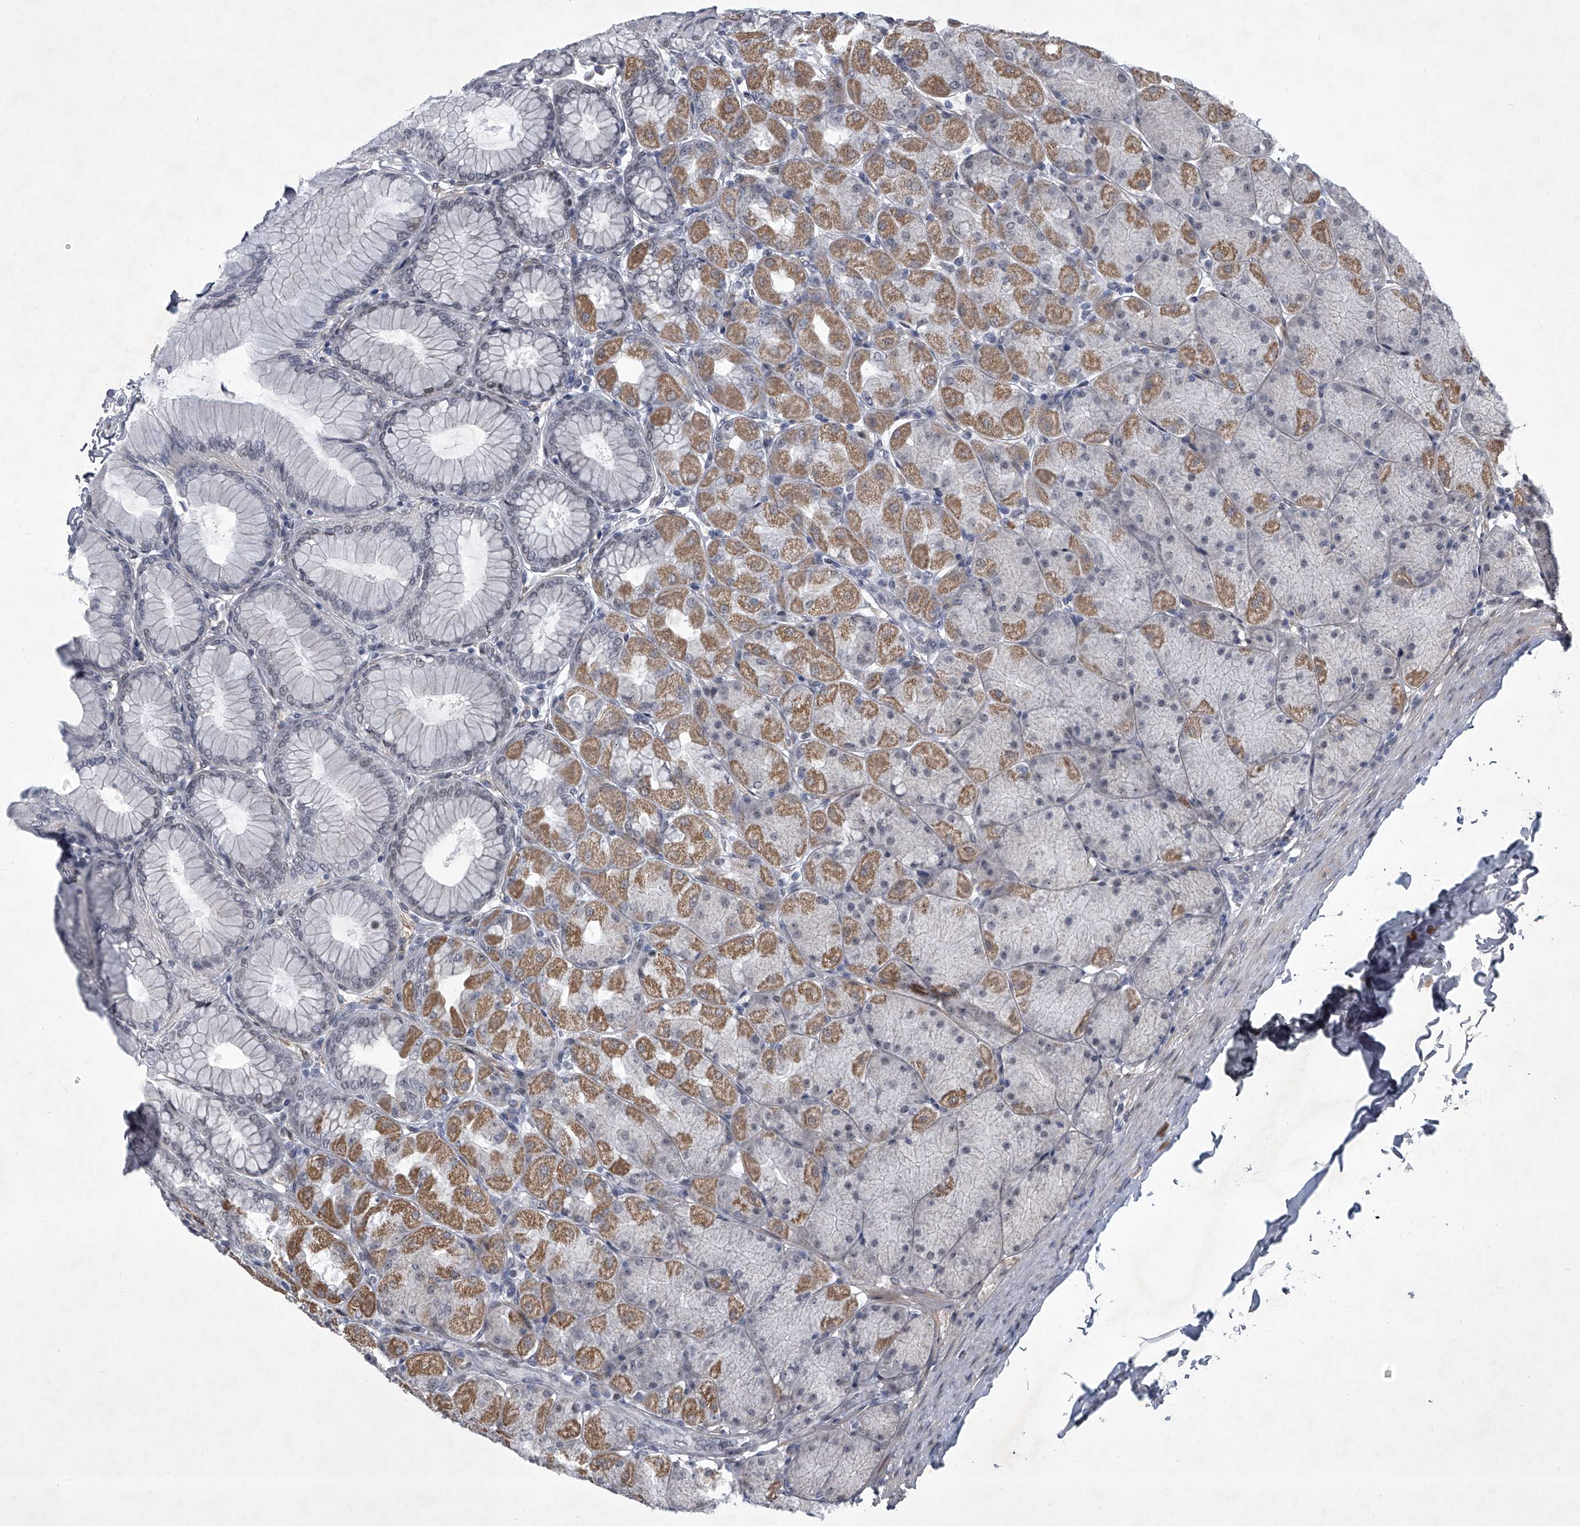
{"staining": {"intensity": "moderate", "quantity": "25%-75%", "location": "cytoplasmic/membranous"}, "tissue": "stomach", "cell_type": "Glandular cells", "image_type": "normal", "snomed": [{"axis": "morphology", "description": "Normal tissue, NOS"}, {"axis": "topography", "description": "Stomach, upper"}], "caption": "A medium amount of moderate cytoplasmic/membranous staining is identified in approximately 25%-75% of glandular cells in unremarkable stomach.", "gene": "MLLT1", "patient": {"sex": "female", "age": 56}}